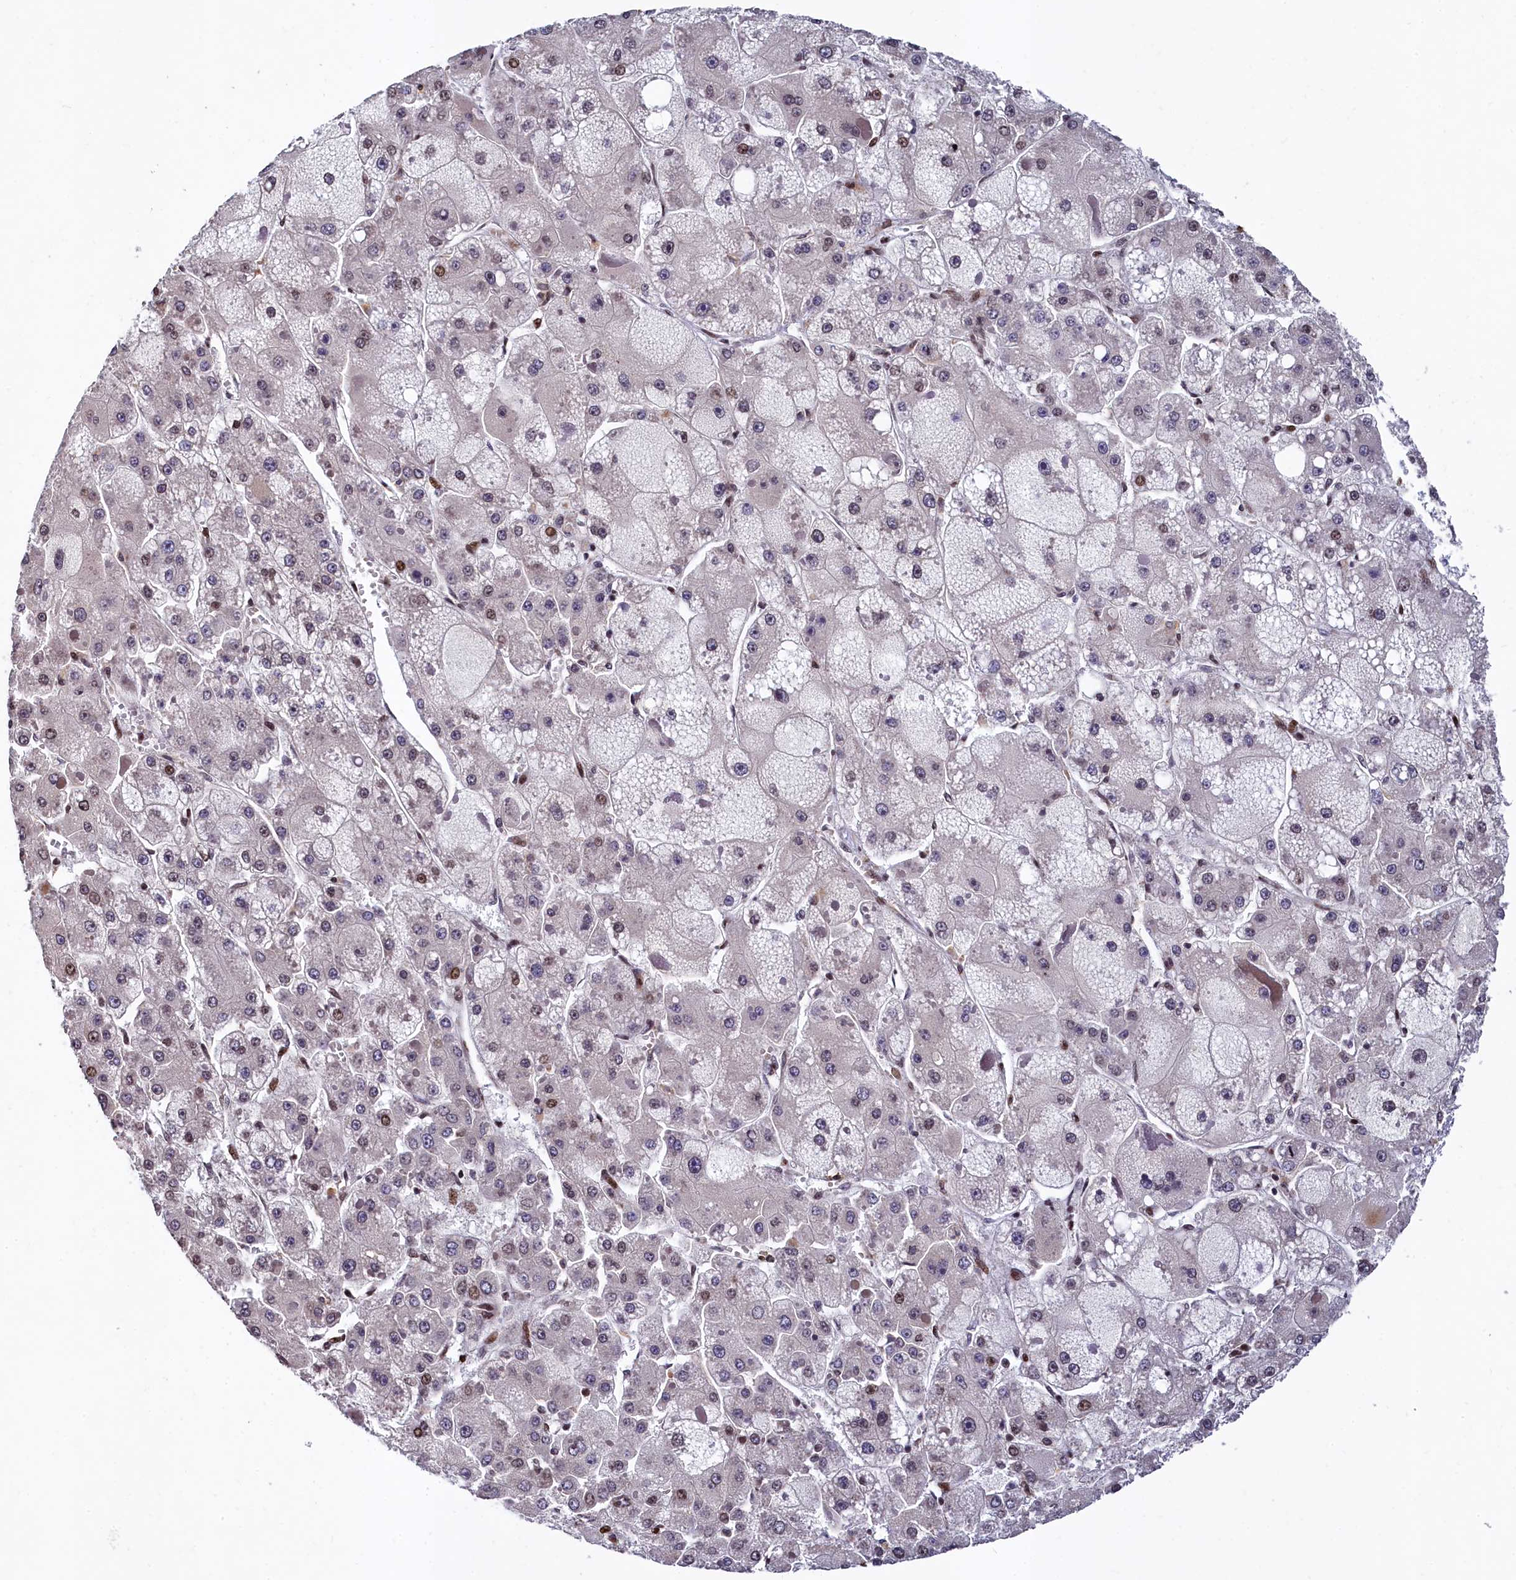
{"staining": {"intensity": "weak", "quantity": "<25%", "location": "nuclear"}, "tissue": "liver cancer", "cell_type": "Tumor cells", "image_type": "cancer", "snomed": [{"axis": "morphology", "description": "Carcinoma, Hepatocellular, NOS"}, {"axis": "topography", "description": "Liver"}], "caption": "Histopathology image shows no significant protein staining in tumor cells of liver cancer. (DAB (3,3'-diaminobenzidine) immunohistochemistry, high magnification).", "gene": "FAM217B", "patient": {"sex": "female", "age": 73}}